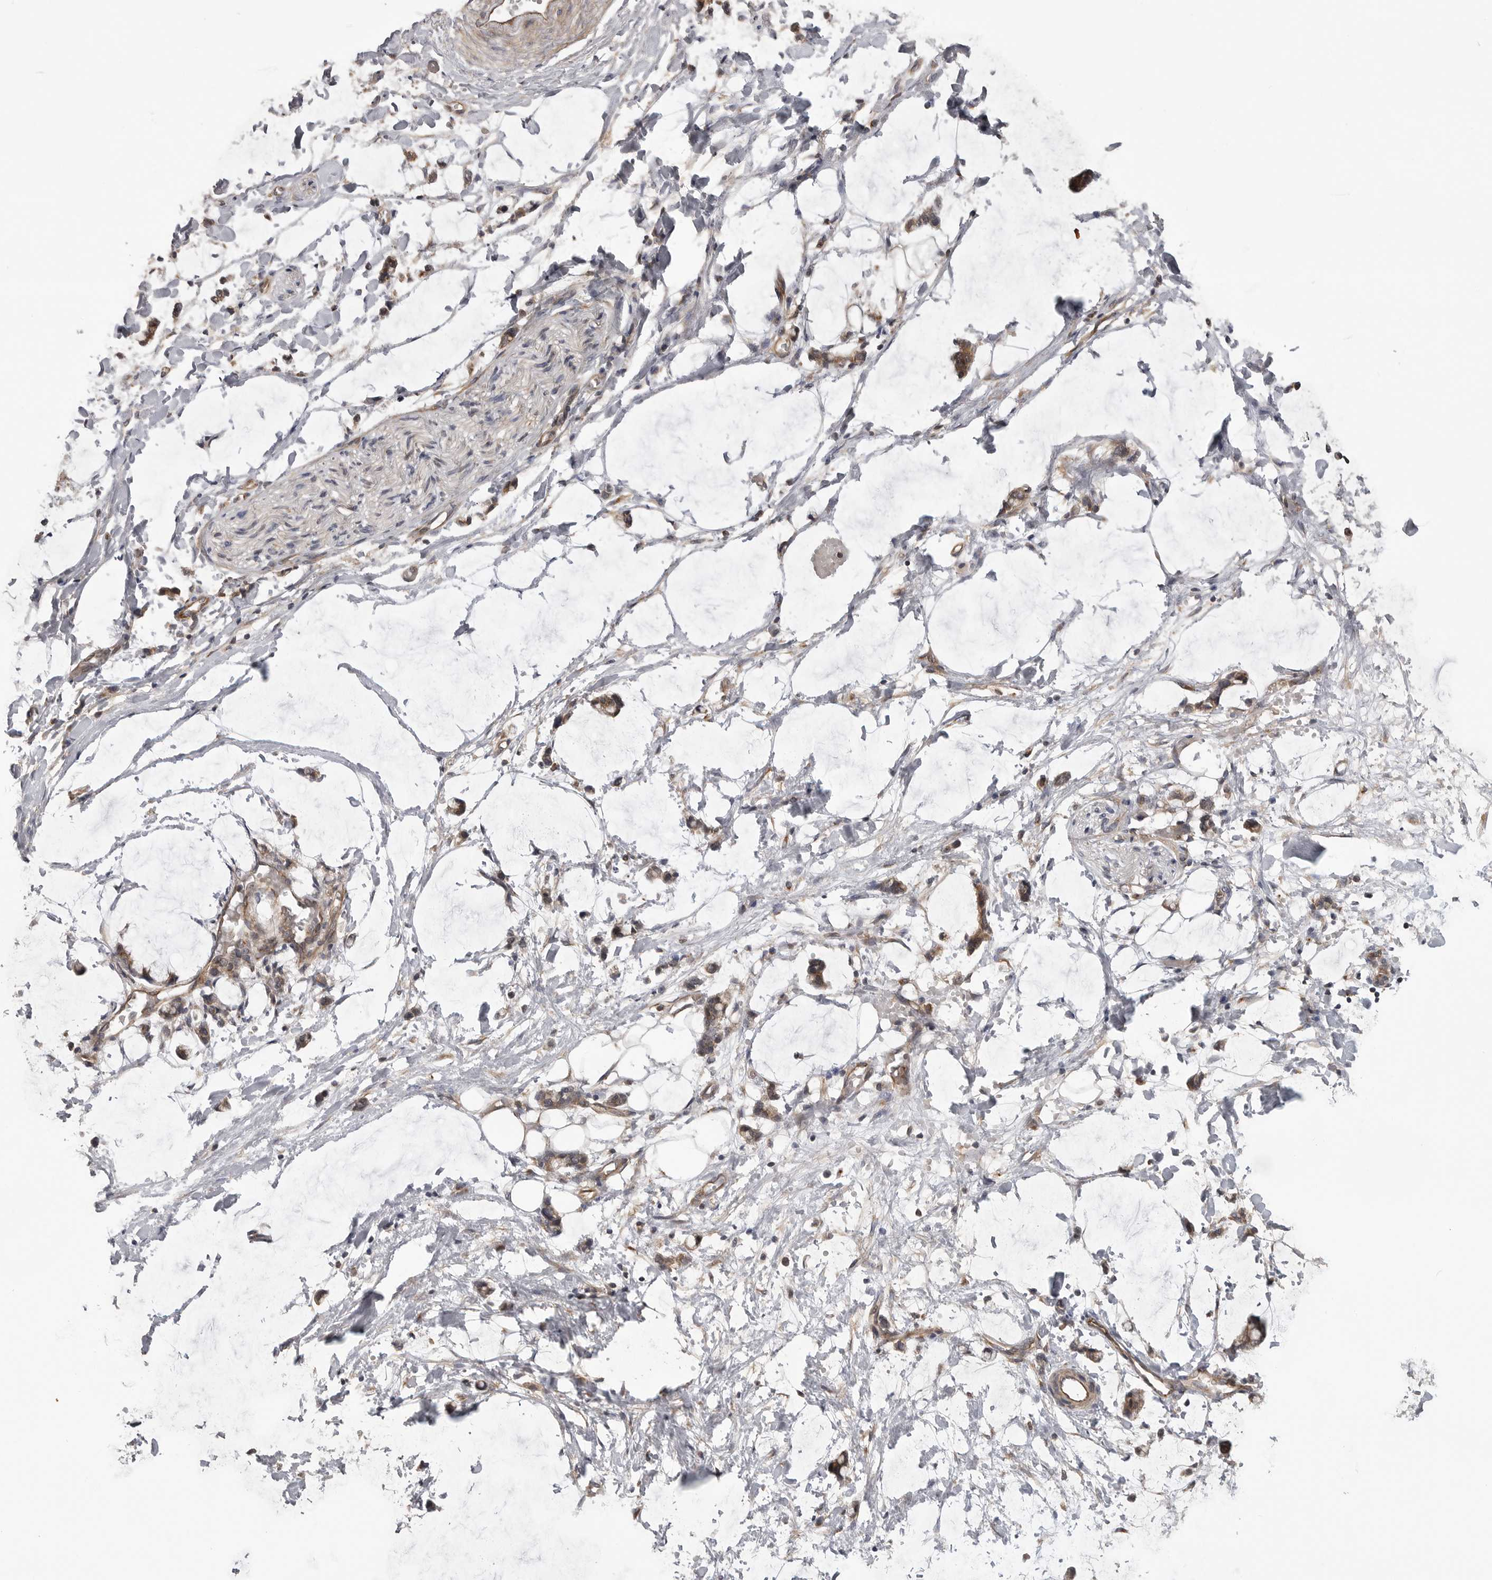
{"staining": {"intensity": "negative", "quantity": "none", "location": "none"}, "tissue": "adipose tissue", "cell_type": "Adipocytes", "image_type": "normal", "snomed": [{"axis": "morphology", "description": "Normal tissue, NOS"}, {"axis": "morphology", "description": "Adenocarcinoma, NOS"}, {"axis": "topography", "description": "Colon"}, {"axis": "topography", "description": "Peripheral nerve tissue"}], "caption": "IHC of normal human adipose tissue displays no positivity in adipocytes. The staining was performed using DAB to visualize the protein expression in brown, while the nuclei were stained in blue with hematoxylin (Magnification: 20x).", "gene": "LRRC45", "patient": {"sex": "male", "age": 14}}